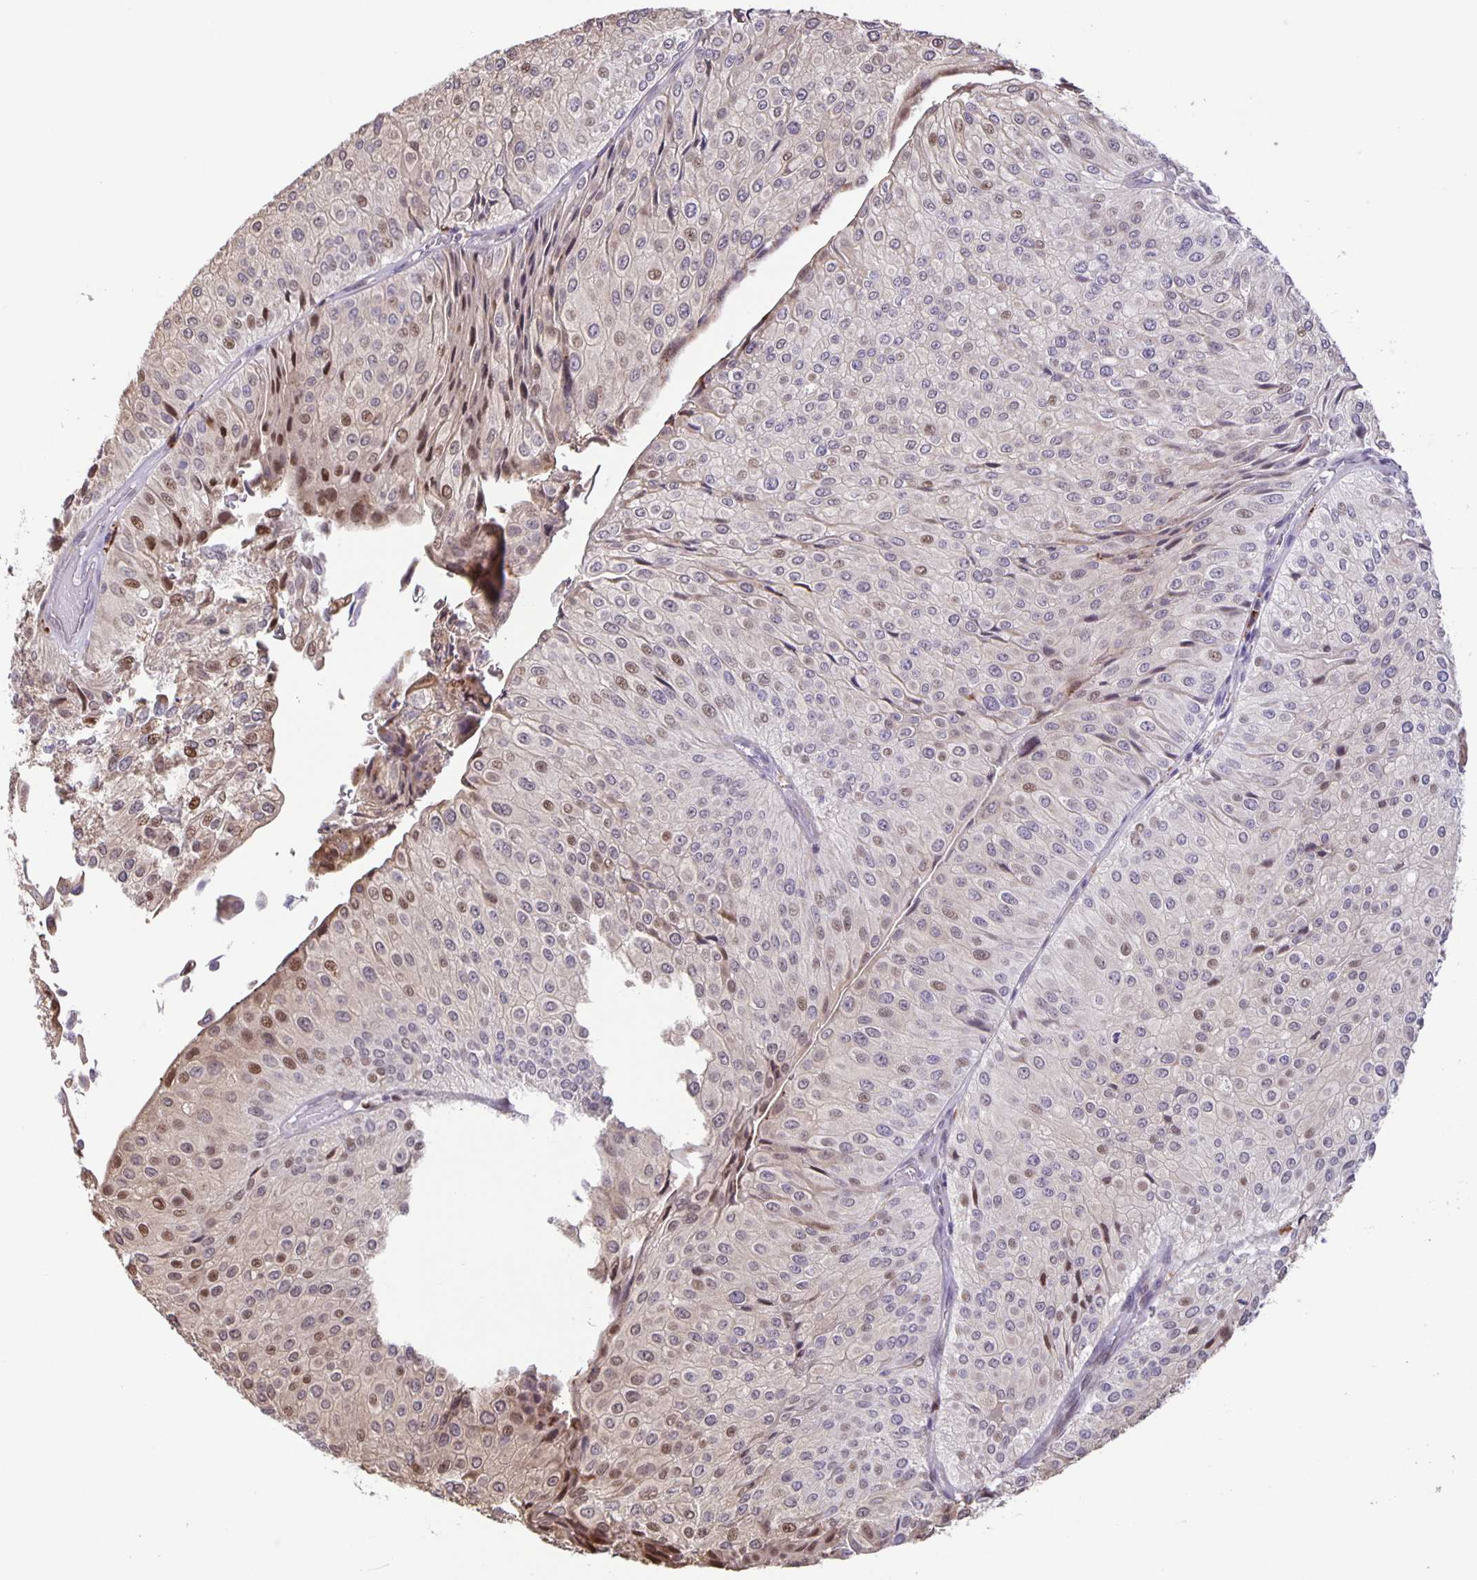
{"staining": {"intensity": "moderate", "quantity": "<25%", "location": "nuclear"}, "tissue": "urothelial cancer", "cell_type": "Tumor cells", "image_type": "cancer", "snomed": [{"axis": "morphology", "description": "Urothelial carcinoma, NOS"}, {"axis": "topography", "description": "Urinary bladder"}], "caption": "Brown immunohistochemical staining in urothelial cancer reveals moderate nuclear expression in about <25% of tumor cells.", "gene": "MAPK12", "patient": {"sex": "male", "age": 67}}